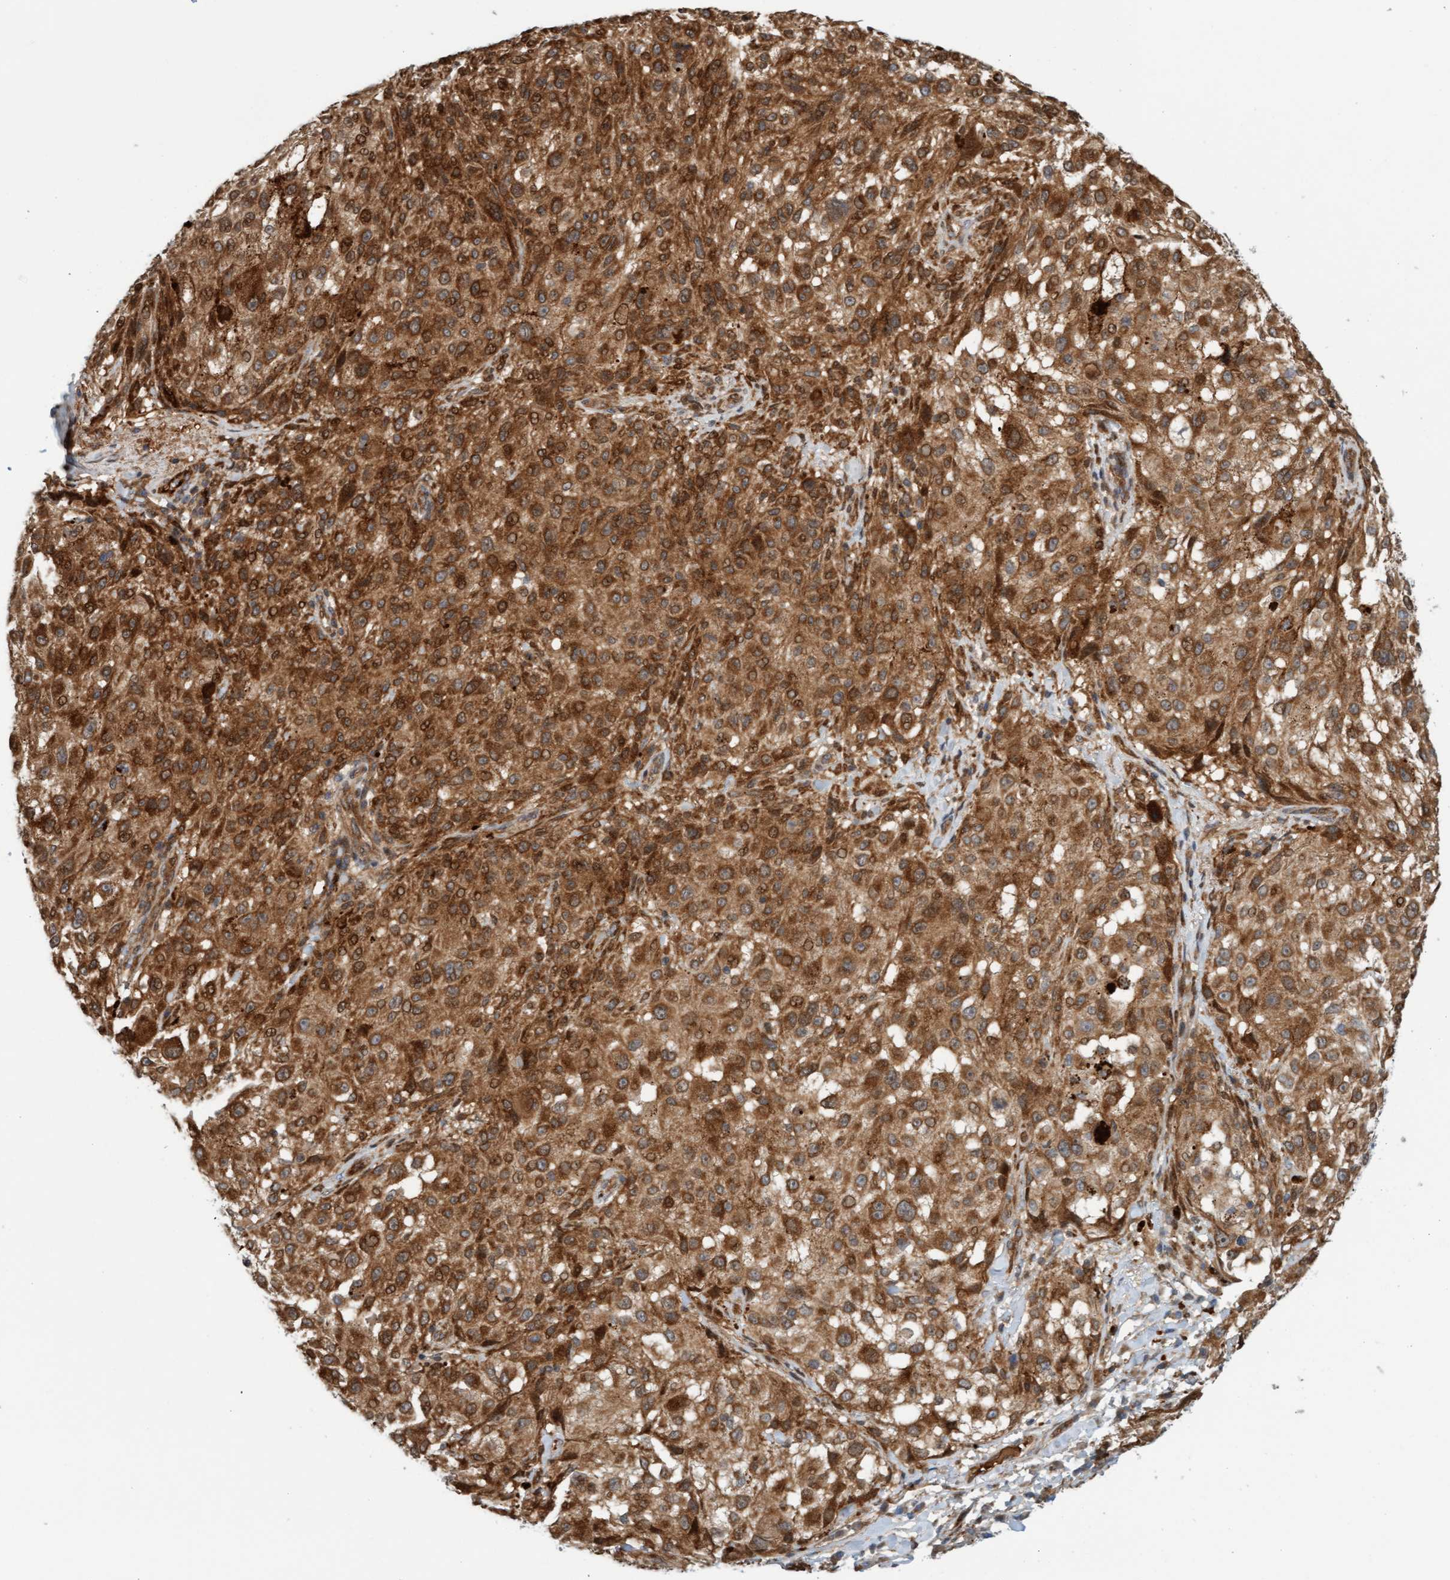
{"staining": {"intensity": "strong", "quantity": ">75%", "location": "cytoplasmic/membranous"}, "tissue": "melanoma", "cell_type": "Tumor cells", "image_type": "cancer", "snomed": [{"axis": "morphology", "description": "Necrosis, NOS"}, {"axis": "morphology", "description": "Malignant melanoma, NOS"}, {"axis": "topography", "description": "Skin"}], "caption": "A high amount of strong cytoplasmic/membranous positivity is identified in about >75% of tumor cells in malignant melanoma tissue.", "gene": "EIF4EBP1", "patient": {"sex": "female", "age": 87}}